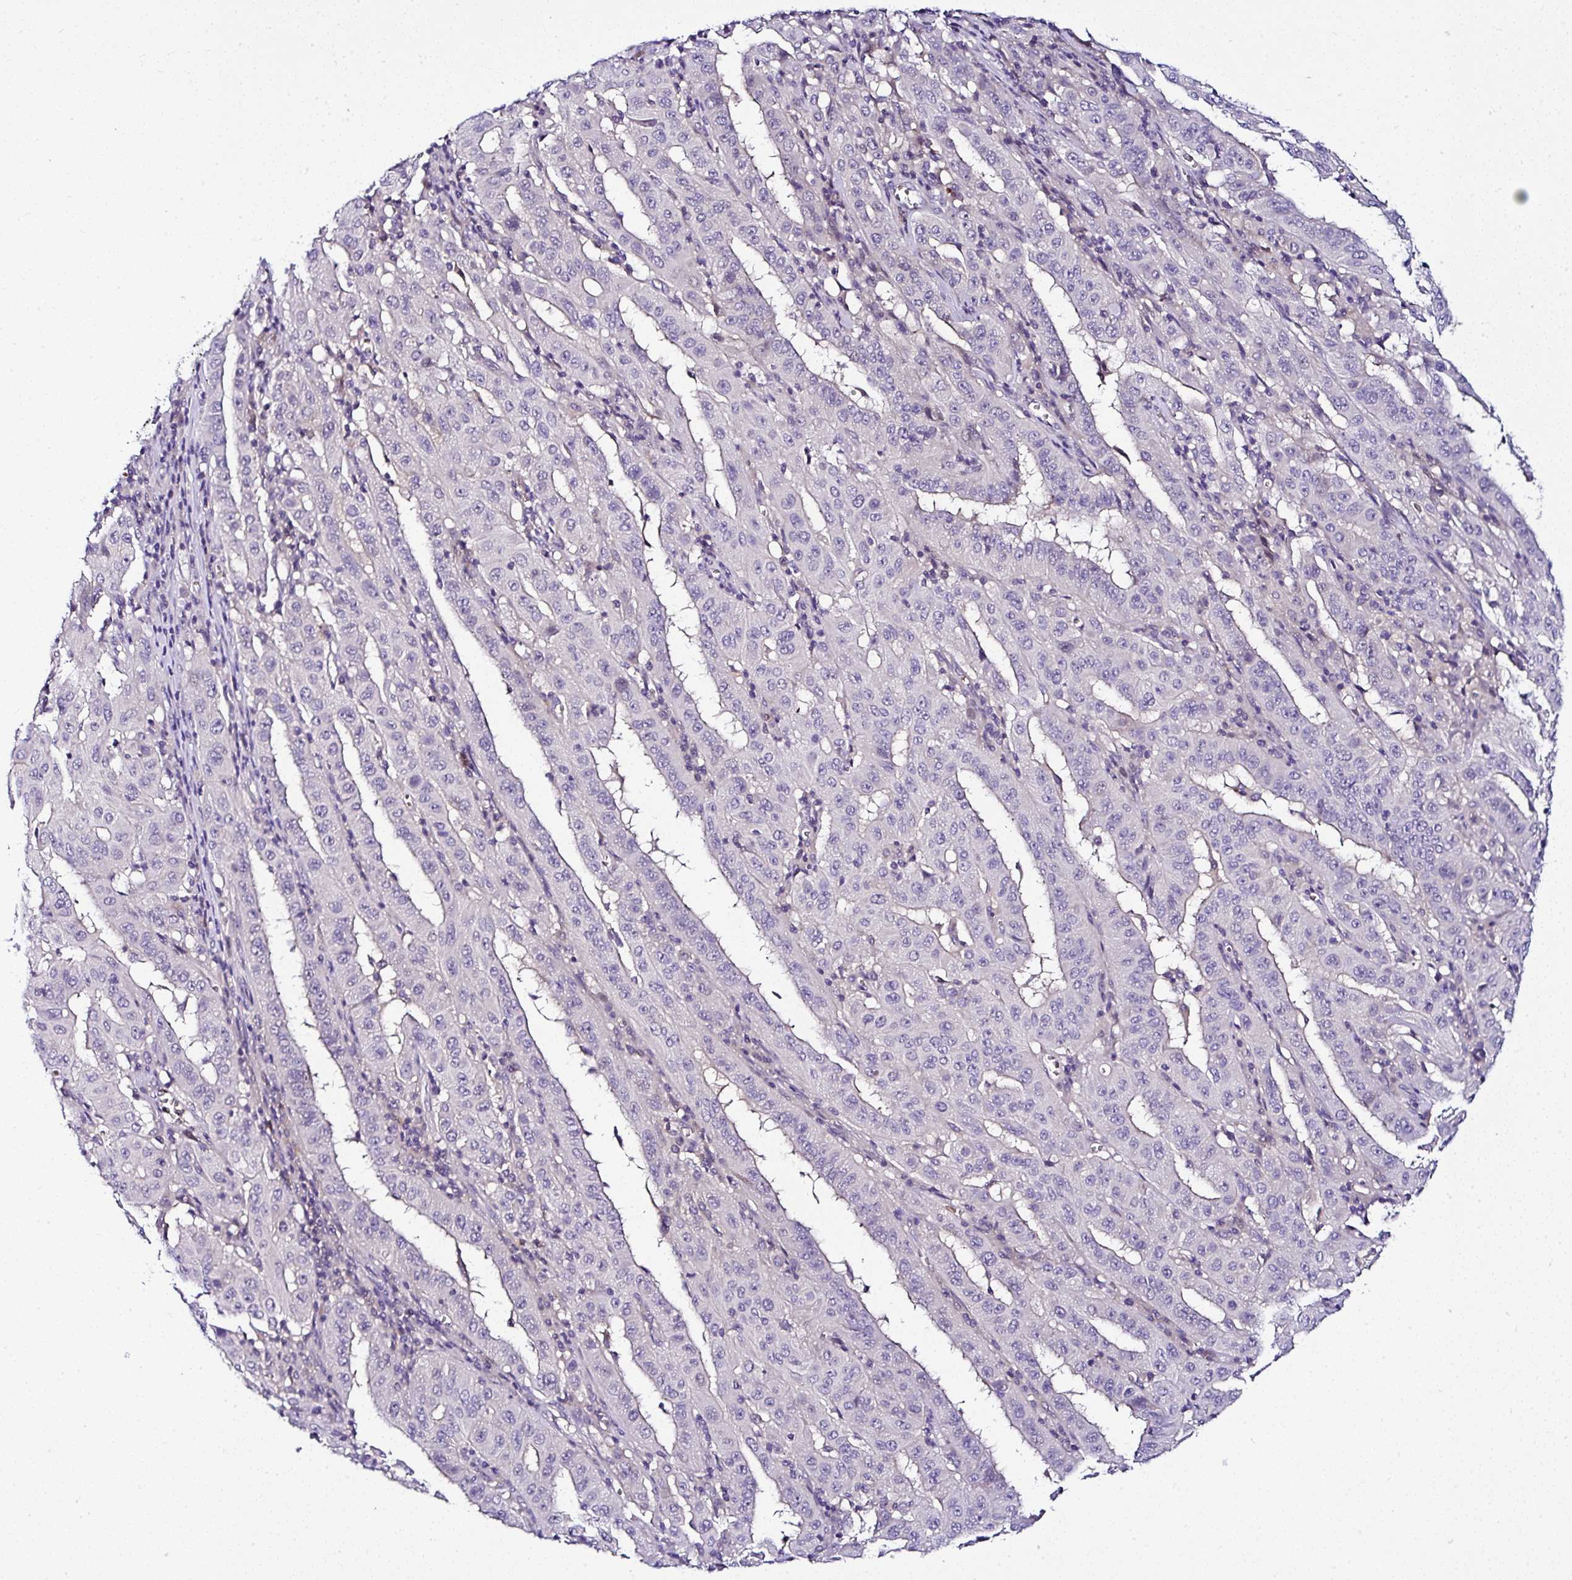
{"staining": {"intensity": "negative", "quantity": "none", "location": "none"}, "tissue": "pancreatic cancer", "cell_type": "Tumor cells", "image_type": "cancer", "snomed": [{"axis": "morphology", "description": "Adenocarcinoma, NOS"}, {"axis": "topography", "description": "Pancreas"}], "caption": "Immunohistochemical staining of adenocarcinoma (pancreatic) shows no significant staining in tumor cells.", "gene": "DEPDC5", "patient": {"sex": "male", "age": 63}}